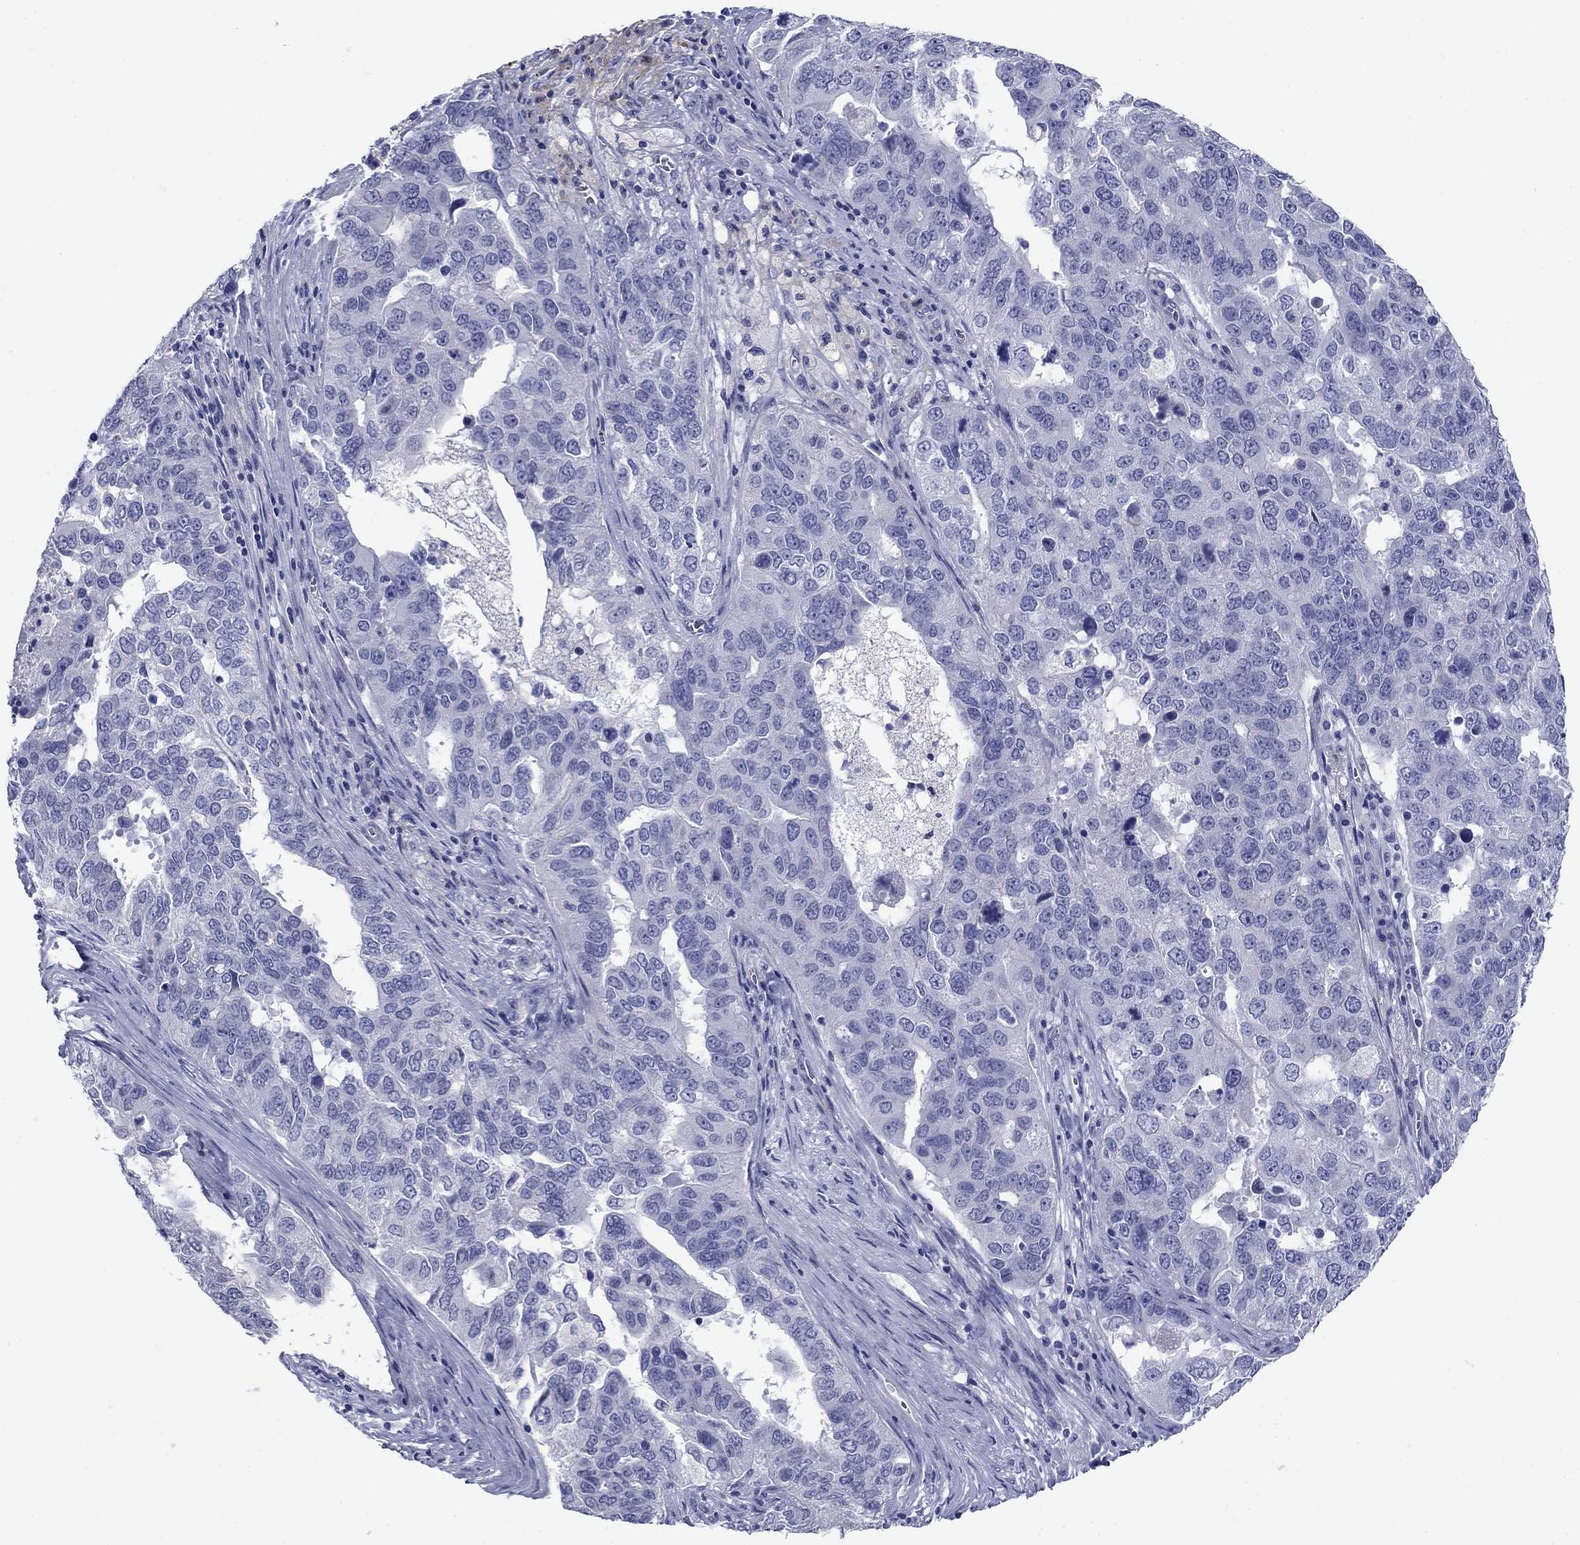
{"staining": {"intensity": "negative", "quantity": "none", "location": "none"}, "tissue": "ovarian cancer", "cell_type": "Tumor cells", "image_type": "cancer", "snomed": [{"axis": "morphology", "description": "Carcinoma, endometroid"}, {"axis": "topography", "description": "Soft tissue"}, {"axis": "topography", "description": "Ovary"}], "caption": "Tumor cells are negative for brown protein staining in ovarian cancer (endometroid carcinoma).", "gene": "PRKCG", "patient": {"sex": "female", "age": 52}}